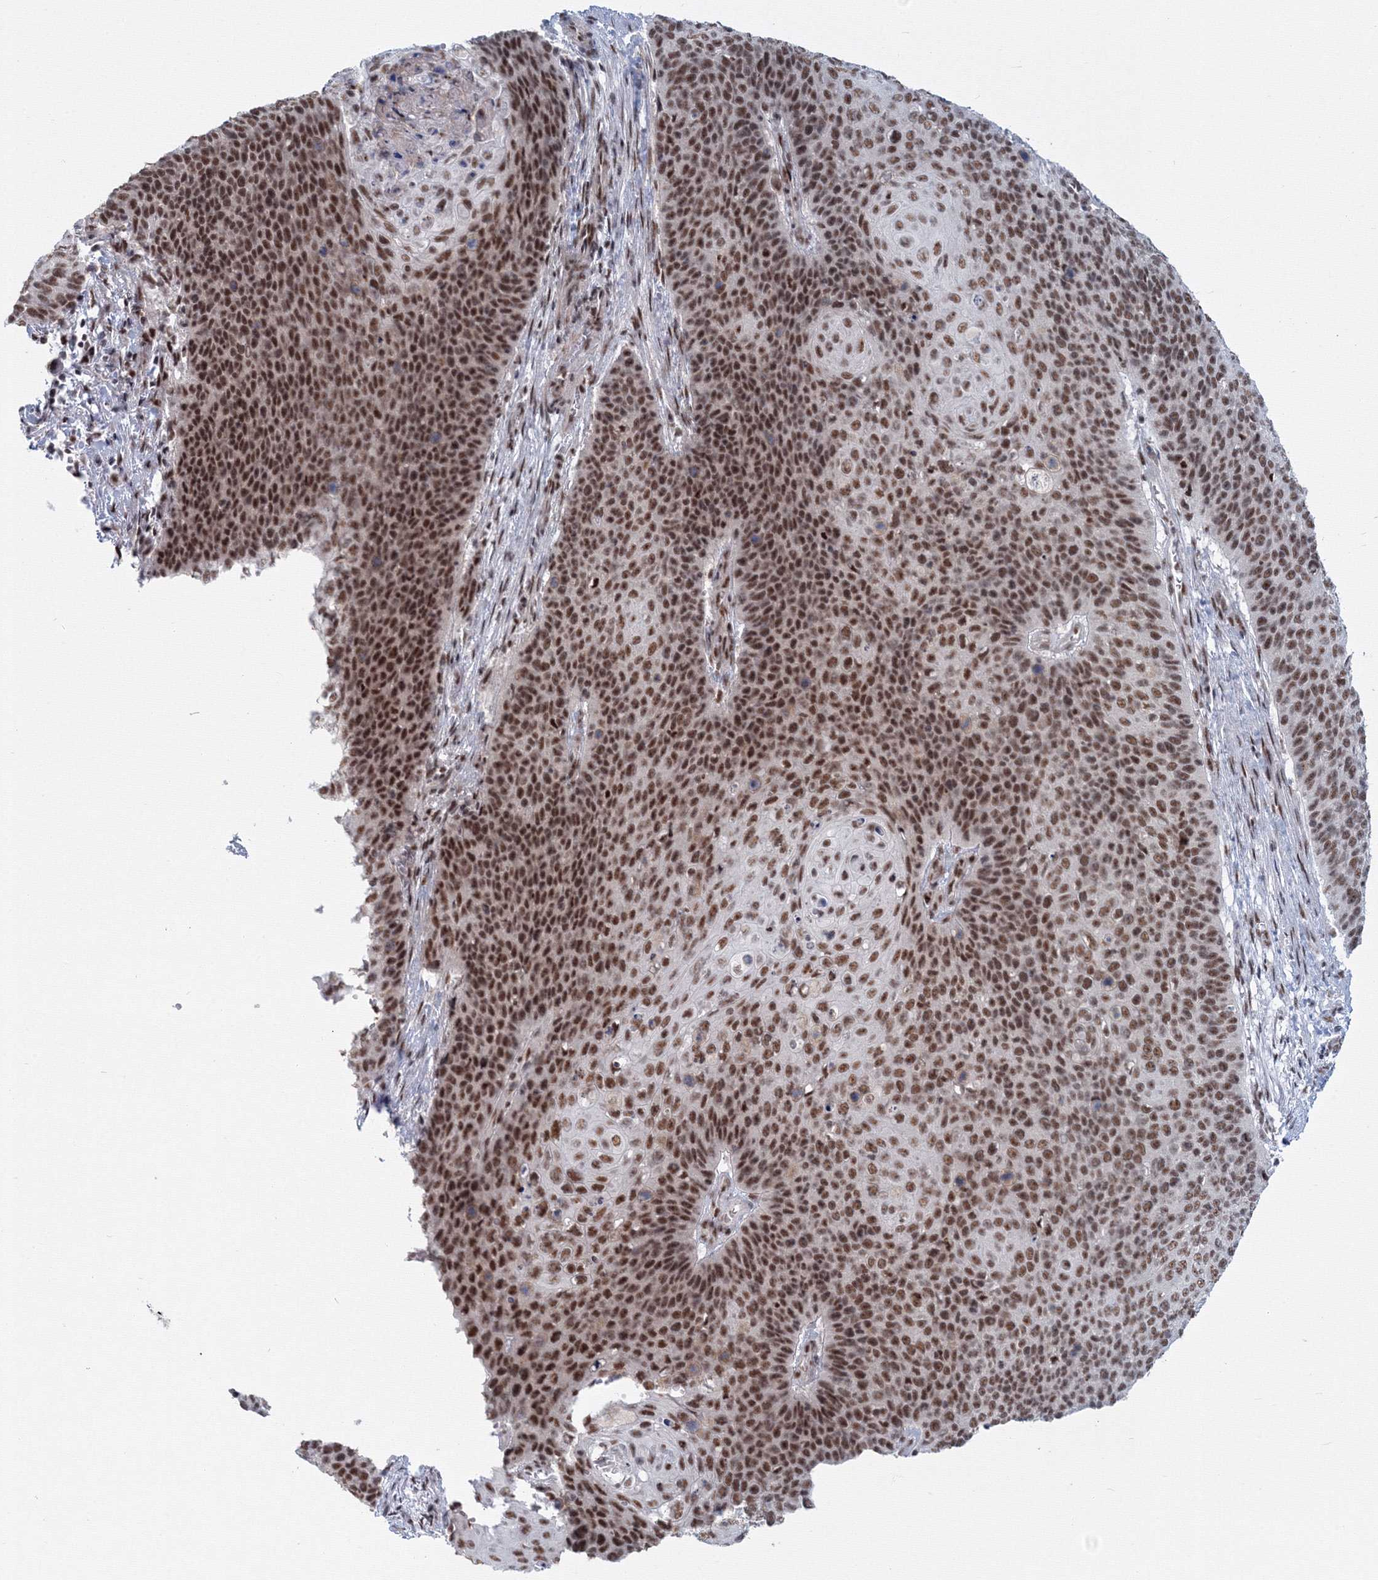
{"staining": {"intensity": "strong", "quantity": ">75%", "location": "nuclear"}, "tissue": "cervical cancer", "cell_type": "Tumor cells", "image_type": "cancer", "snomed": [{"axis": "morphology", "description": "Squamous cell carcinoma, NOS"}, {"axis": "topography", "description": "Cervix"}], "caption": "Immunohistochemical staining of squamous cell carcinoma (cervical) demonstrates high levels of strong nuclear positivity in about >75% of tumor cells.", "gene": "SF3B6", "patient": {"sex": "female", "age": 39}}